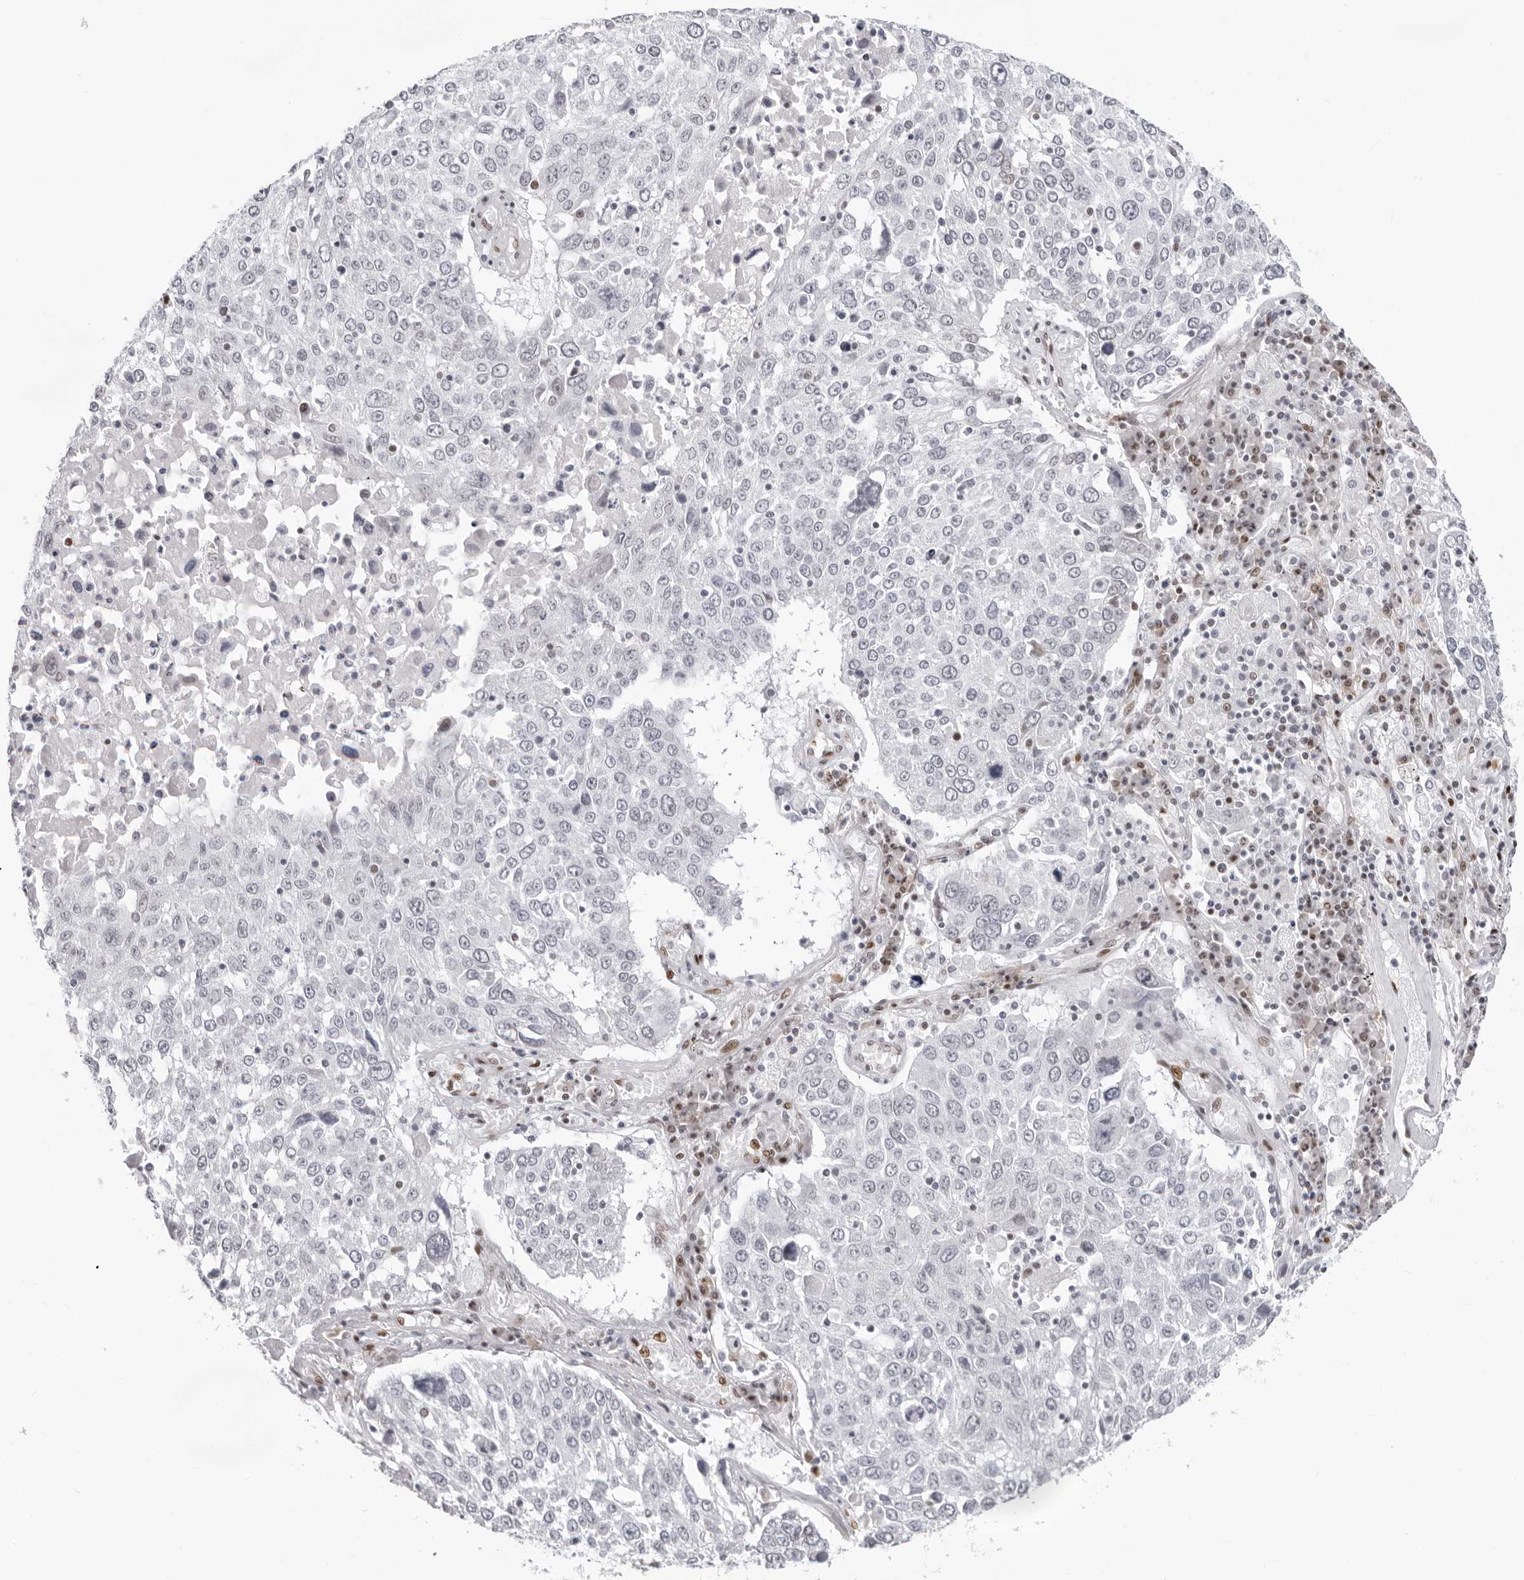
{"staining": {"intensity": "negative", "quantity": "none", "location": "none"}, "tissue": "lung cancer", "cell_type": "Tumor cells", "image_type": "cancer", "snomed": [{"axis": "morphology", "description": "Squamous cell carcinoma, NOS"}, {"axis": "topography", "description": "Lung"}], "caption": "Histopathology image shows no protein expression in tumor cells of lung cancer (squamous cell carcinoma) tissue. The staining is performed using DAB brown chromogen with nuclei counter-stained in using hematoxylin.", "gene": "NTPCR", "patient": {"sex": "male", "age": 65}}